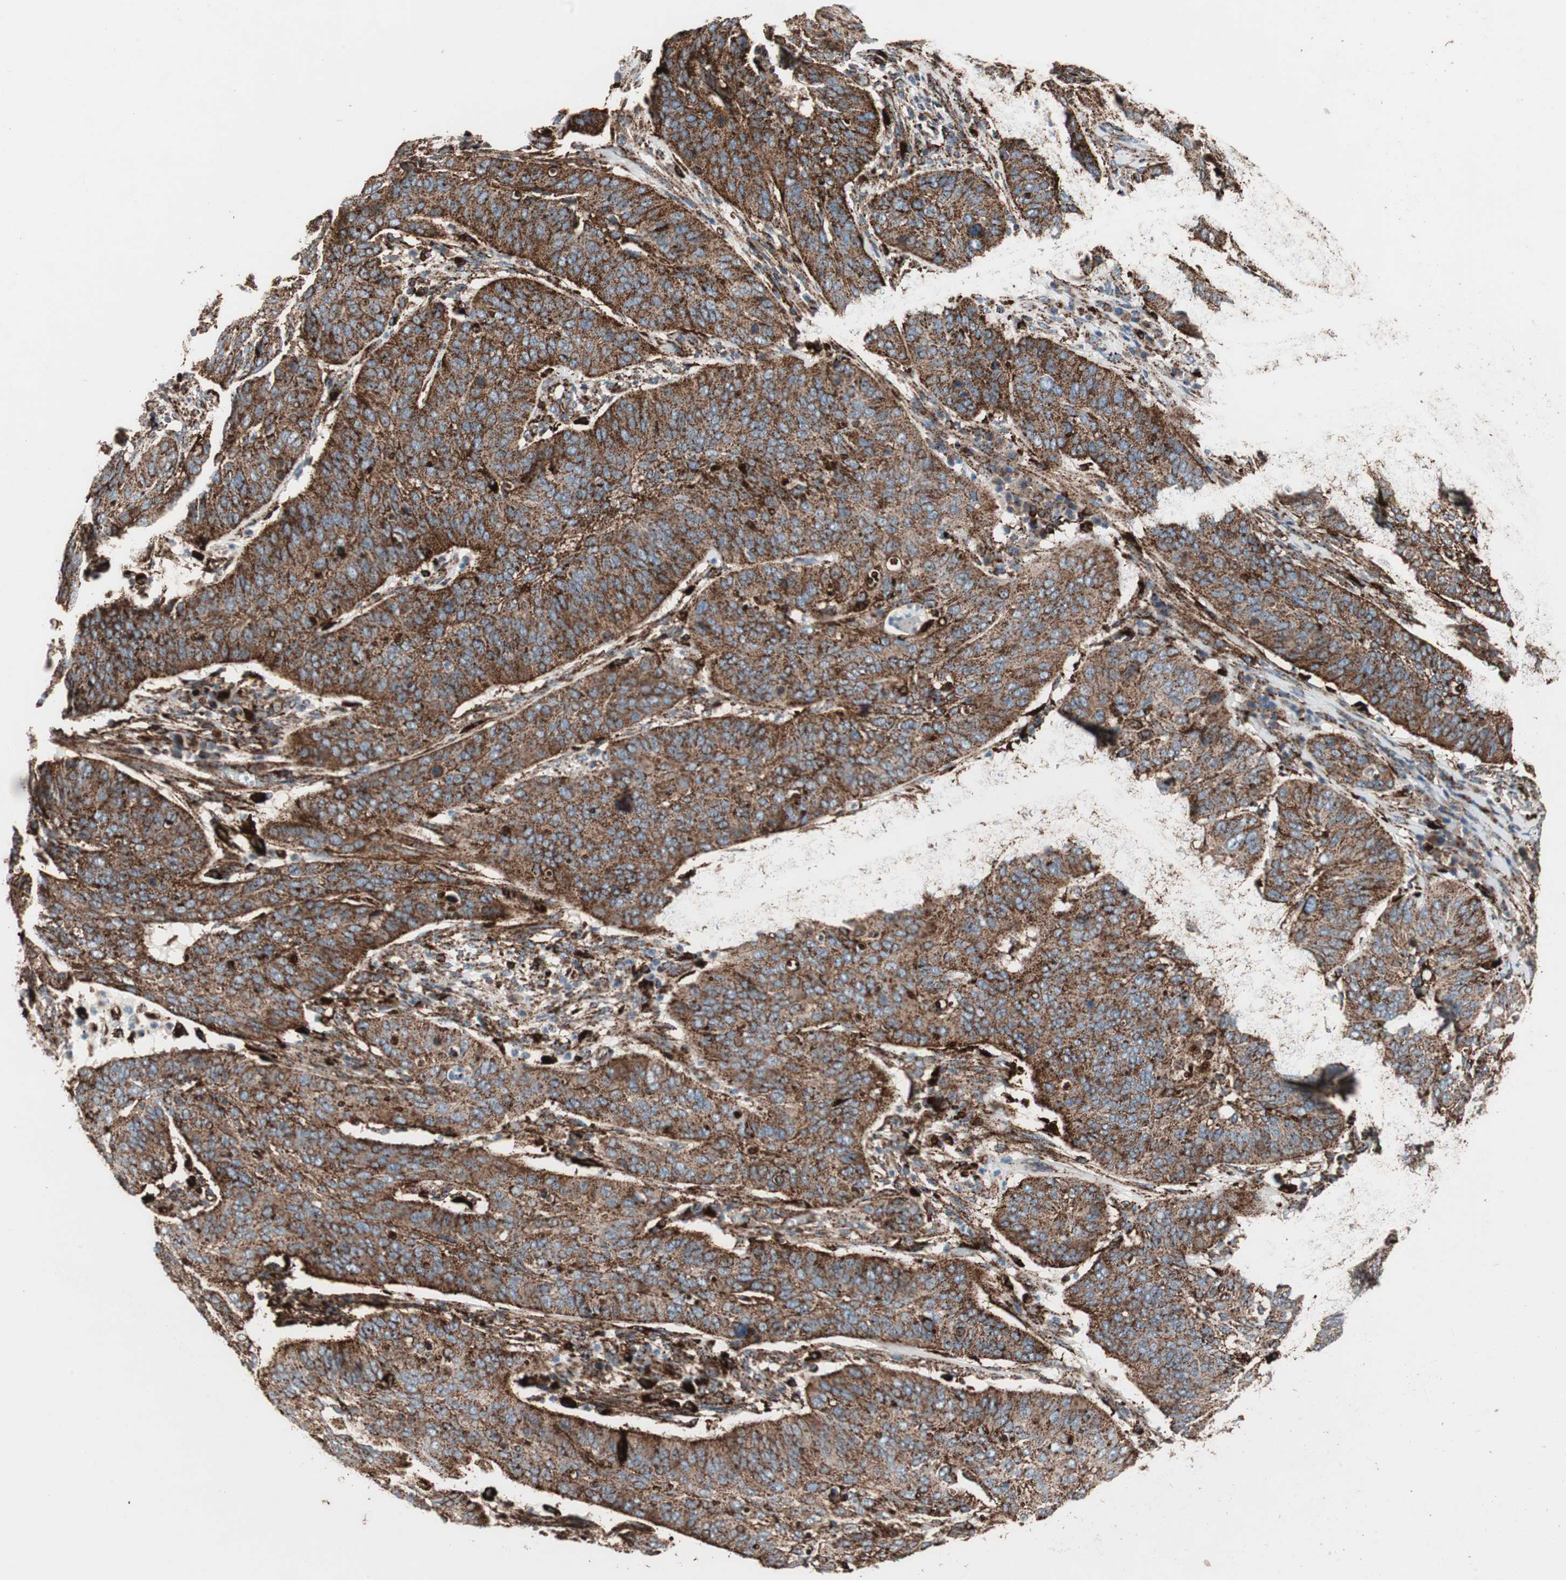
{"staining": {"intensity": "strong", "quantity": ">75%", "location": "cytoplasmic/membranous"}, "tissue": "cervical cancer", "cell_type": "Tumor cells", "image_type": "cancer", "snomed": [{"axis": "morphology", "description": "Squamous cell carcinoma, NOS"}, {"axis": "topography", "description": "Cervix"}], "caption": "DAB (3,3'-diaminobenzidine) immunohistochemical staining of cervical cancer reveals strong cytoplasmic/membranous protein positivity in about >75% of tumor cells. Nuclei are stained in blue.", "gene": "LAMP1", "patient": {"sex": "female", "age": 39}}